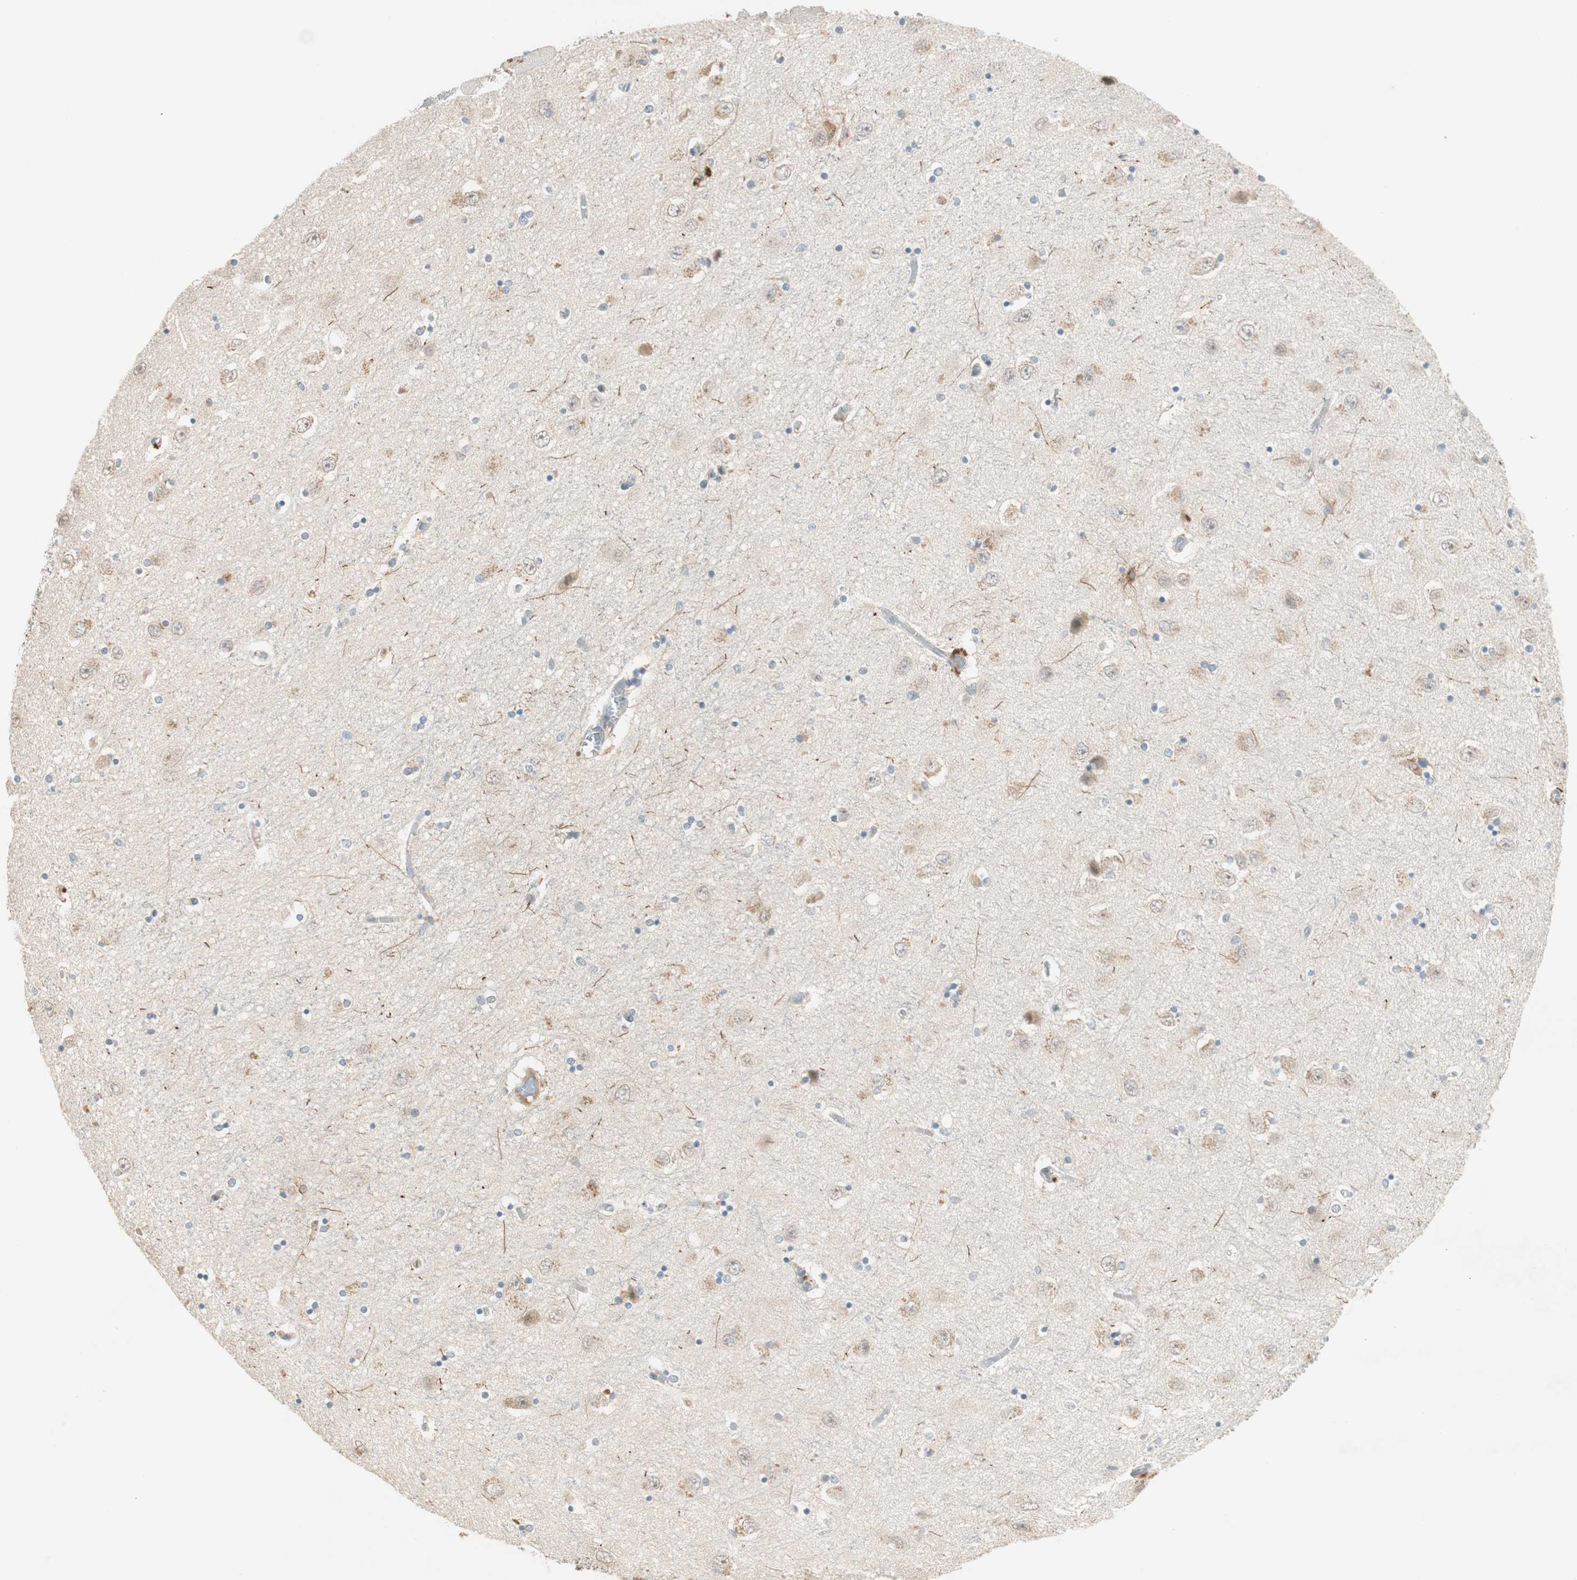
{"staining": {"intensity": "moderate", "quantity": "<25%", "location": "cytoplasmic/membranous"}, "tissue": "hippocampus", "cell_type": "Glial cells", "image_type": "normal", "snomed": [{"axis": "morphology", "description": "Normal tissue, NOS"}, {"axis": "topography", "description": "Hippocampus"}], "caption": "Immunohistochemistry (IHC) image of unremarkable hippocampus stained for a protein (brown), which demonstrates low levels of moderate cytoplasmic/membranous positivity in about <25% of glial cells.", "gene": "RNGTT", "patient": {"sex": "female", "age": 54}}